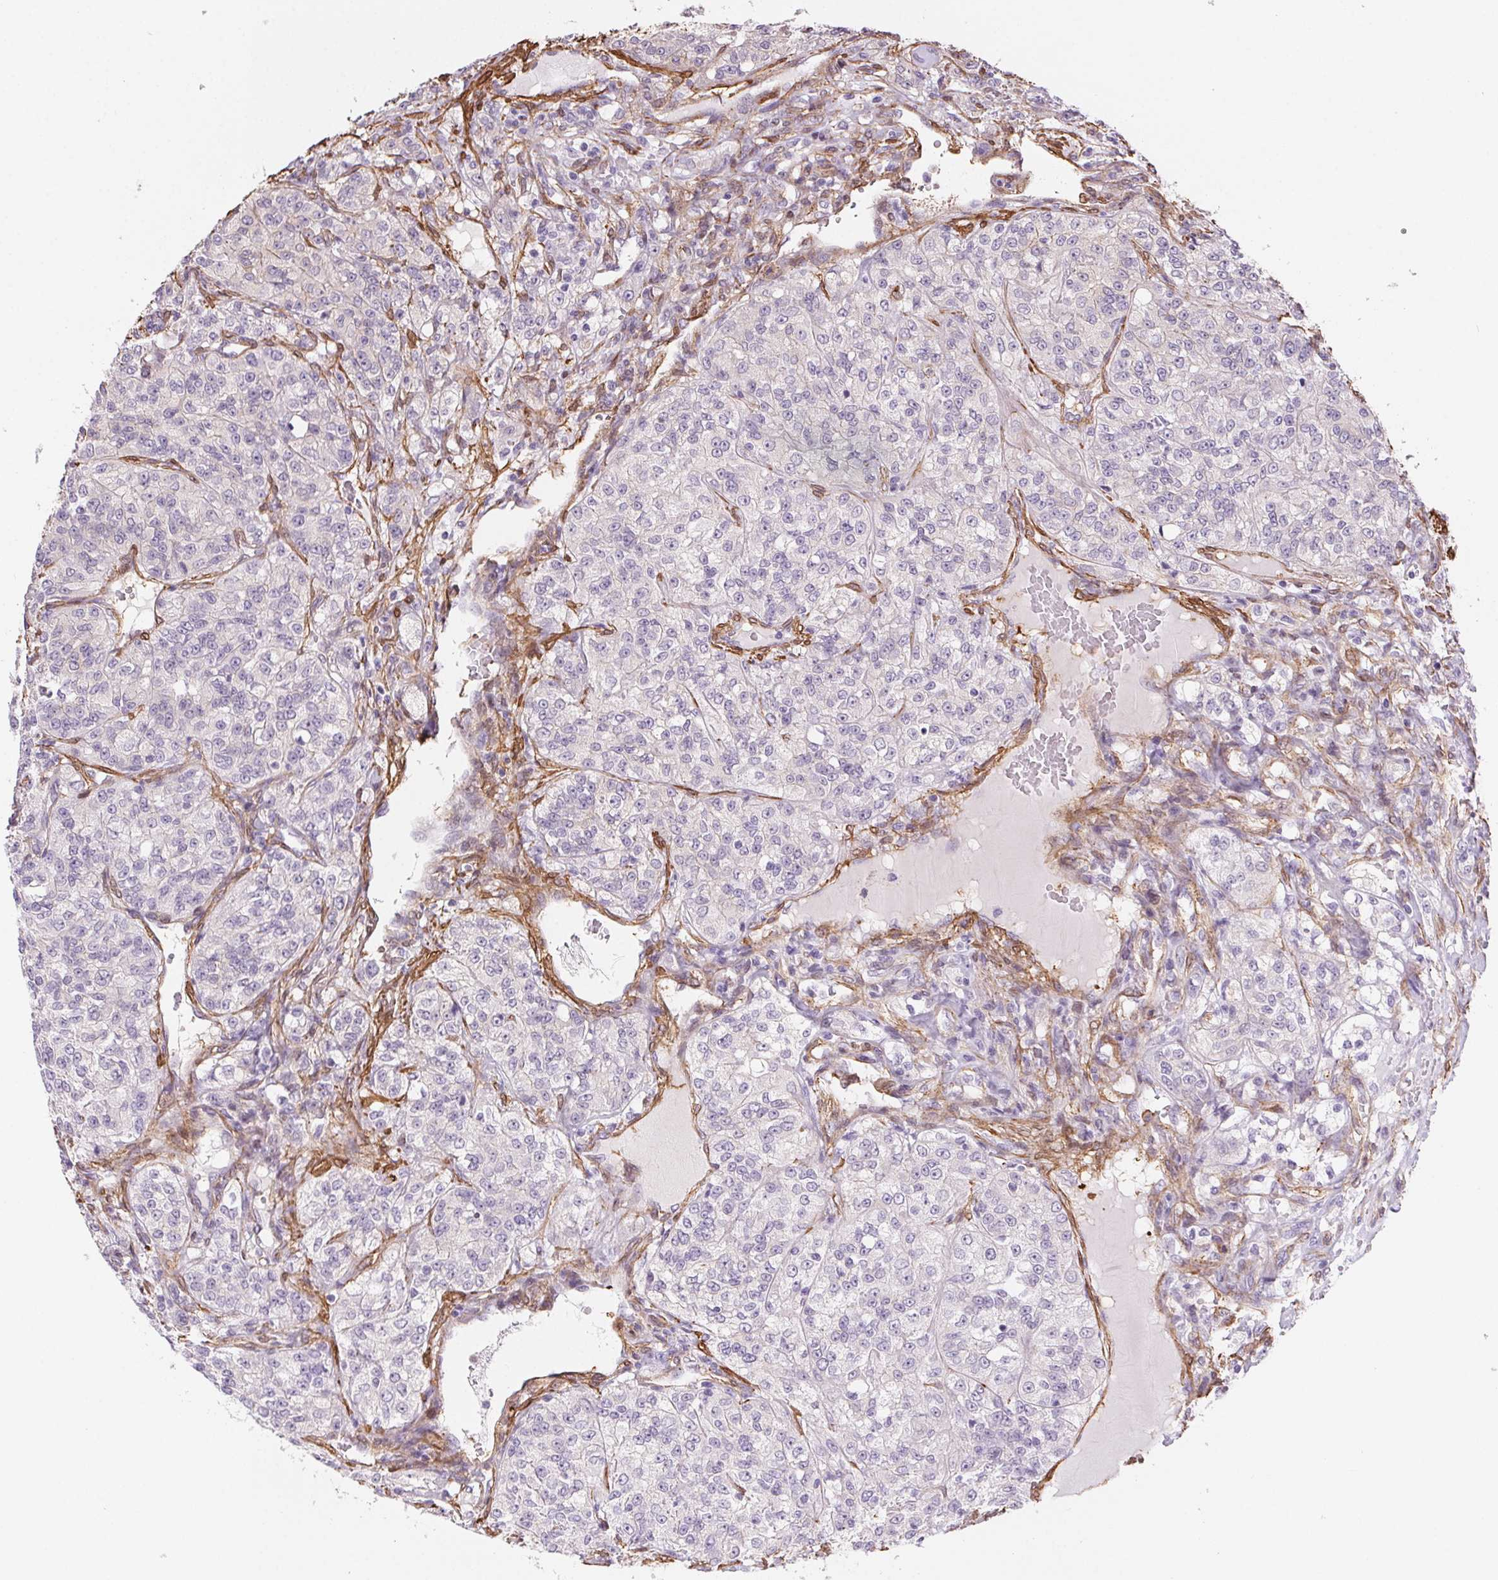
{"staining": {"intensity": "negative", "quantity": "none", "location": "none"}, "tissue": "renal cancer", "cell_type": "Tumor cells", "image_type": "cancer", "snomed": [{"axis": "morphology", "description": "Adenocarcinoma, NOS"}, {"axis": "topography", "description": "Kidney"}], "caption": "Renal cancer (adenocarcinoma) was stained to show a protein in brown. There is no significant staining in tumor cells.", "gene": "GPX8", "patient": {"sex": "female", "age": 63}}